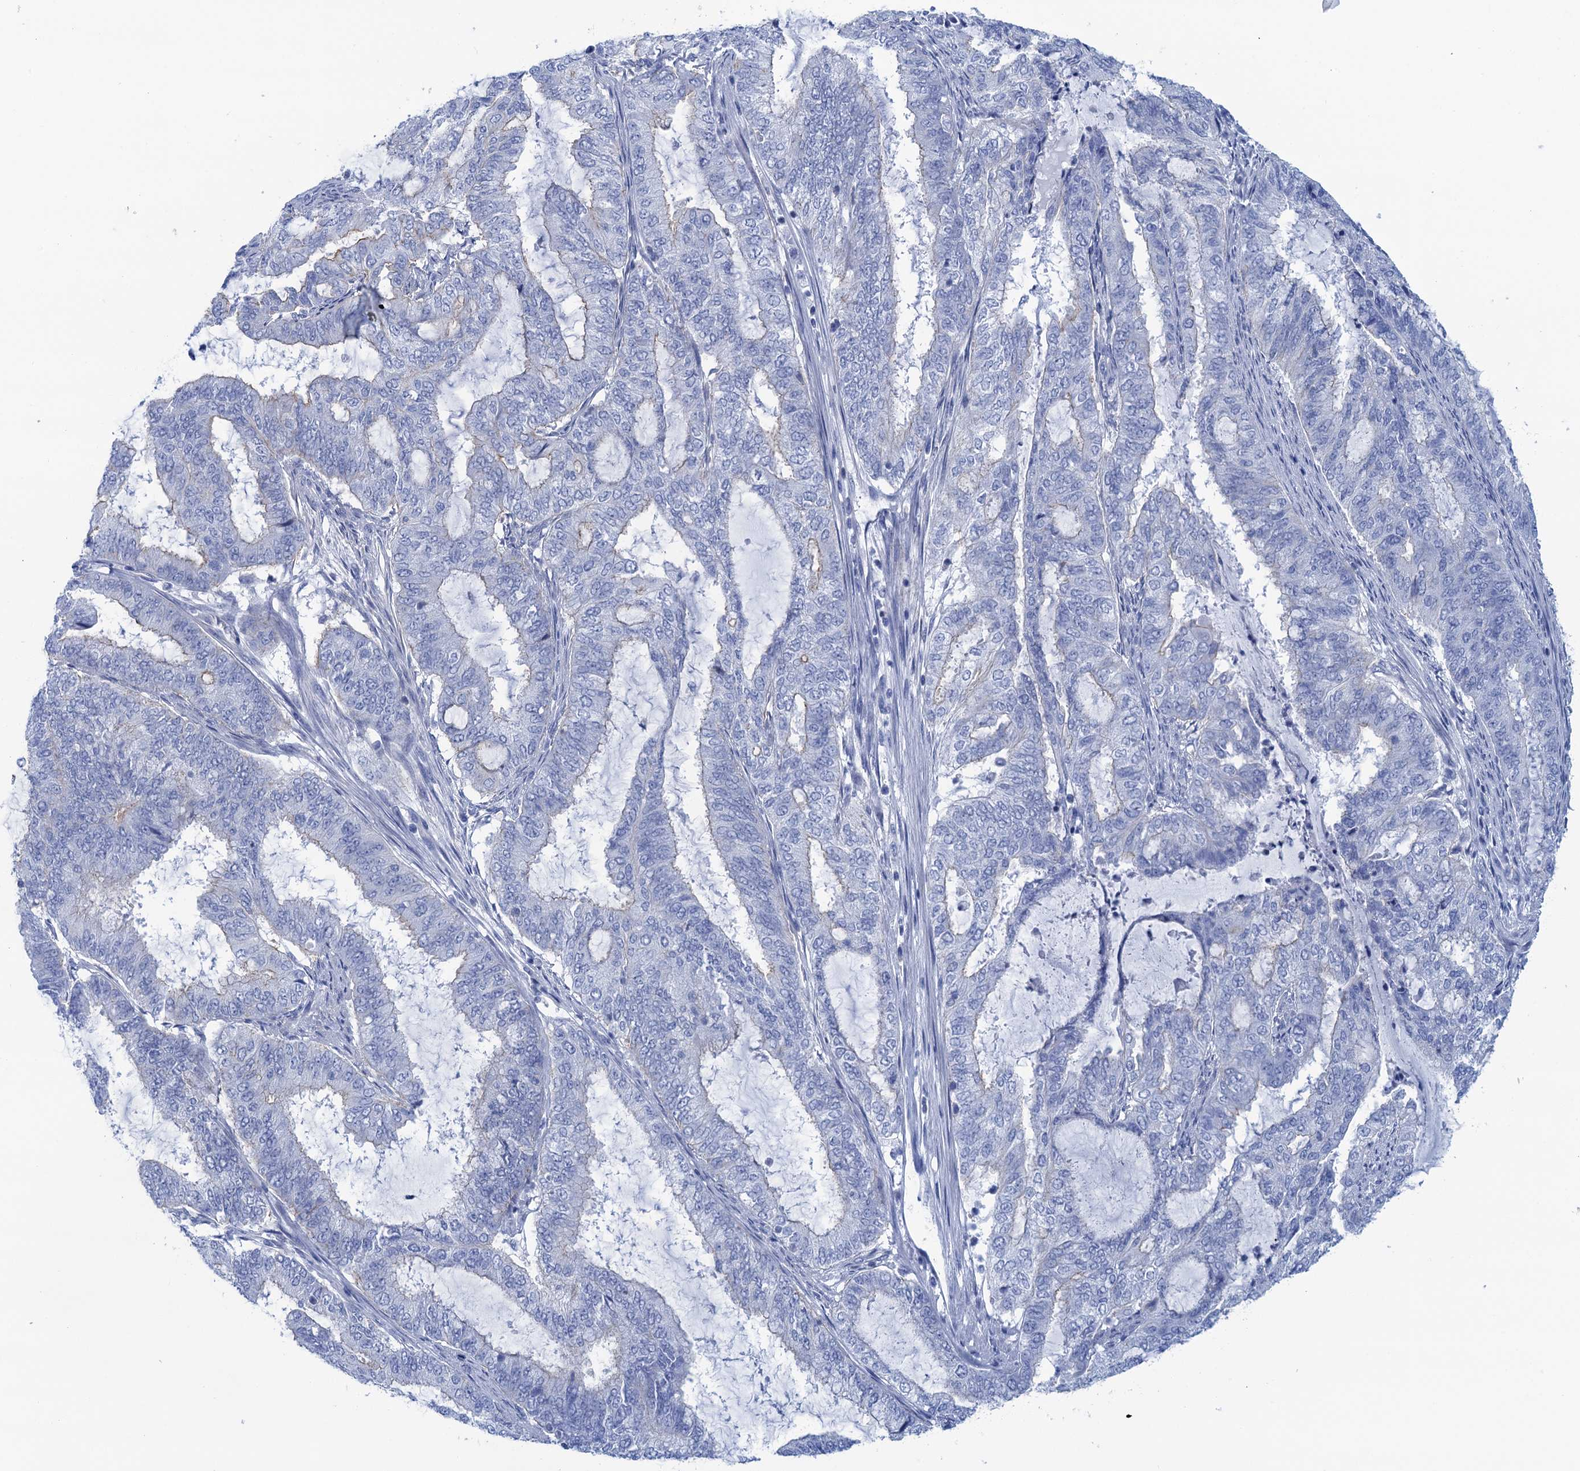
{"staining": {"intensity": "negative", "quantity": "none", "location": "none"}, "tissue": "endometrial cancer", "cell_type": "Tumor cells", "image_type": "cancer", "snomed": [{"axis": "morphology", "description": "Adenocarcinoma, NOS"}, {"axis": "topography", "description": "Endometrium"}], "caption": "Endometrial cancer (adenocarcinoma) was stained to show a protein in brown. There is no significant staining in tumor cells. (DAB IHC, high magnification).", "gene": "CALML5", "patient": {"sex": "female", "age": 51}}